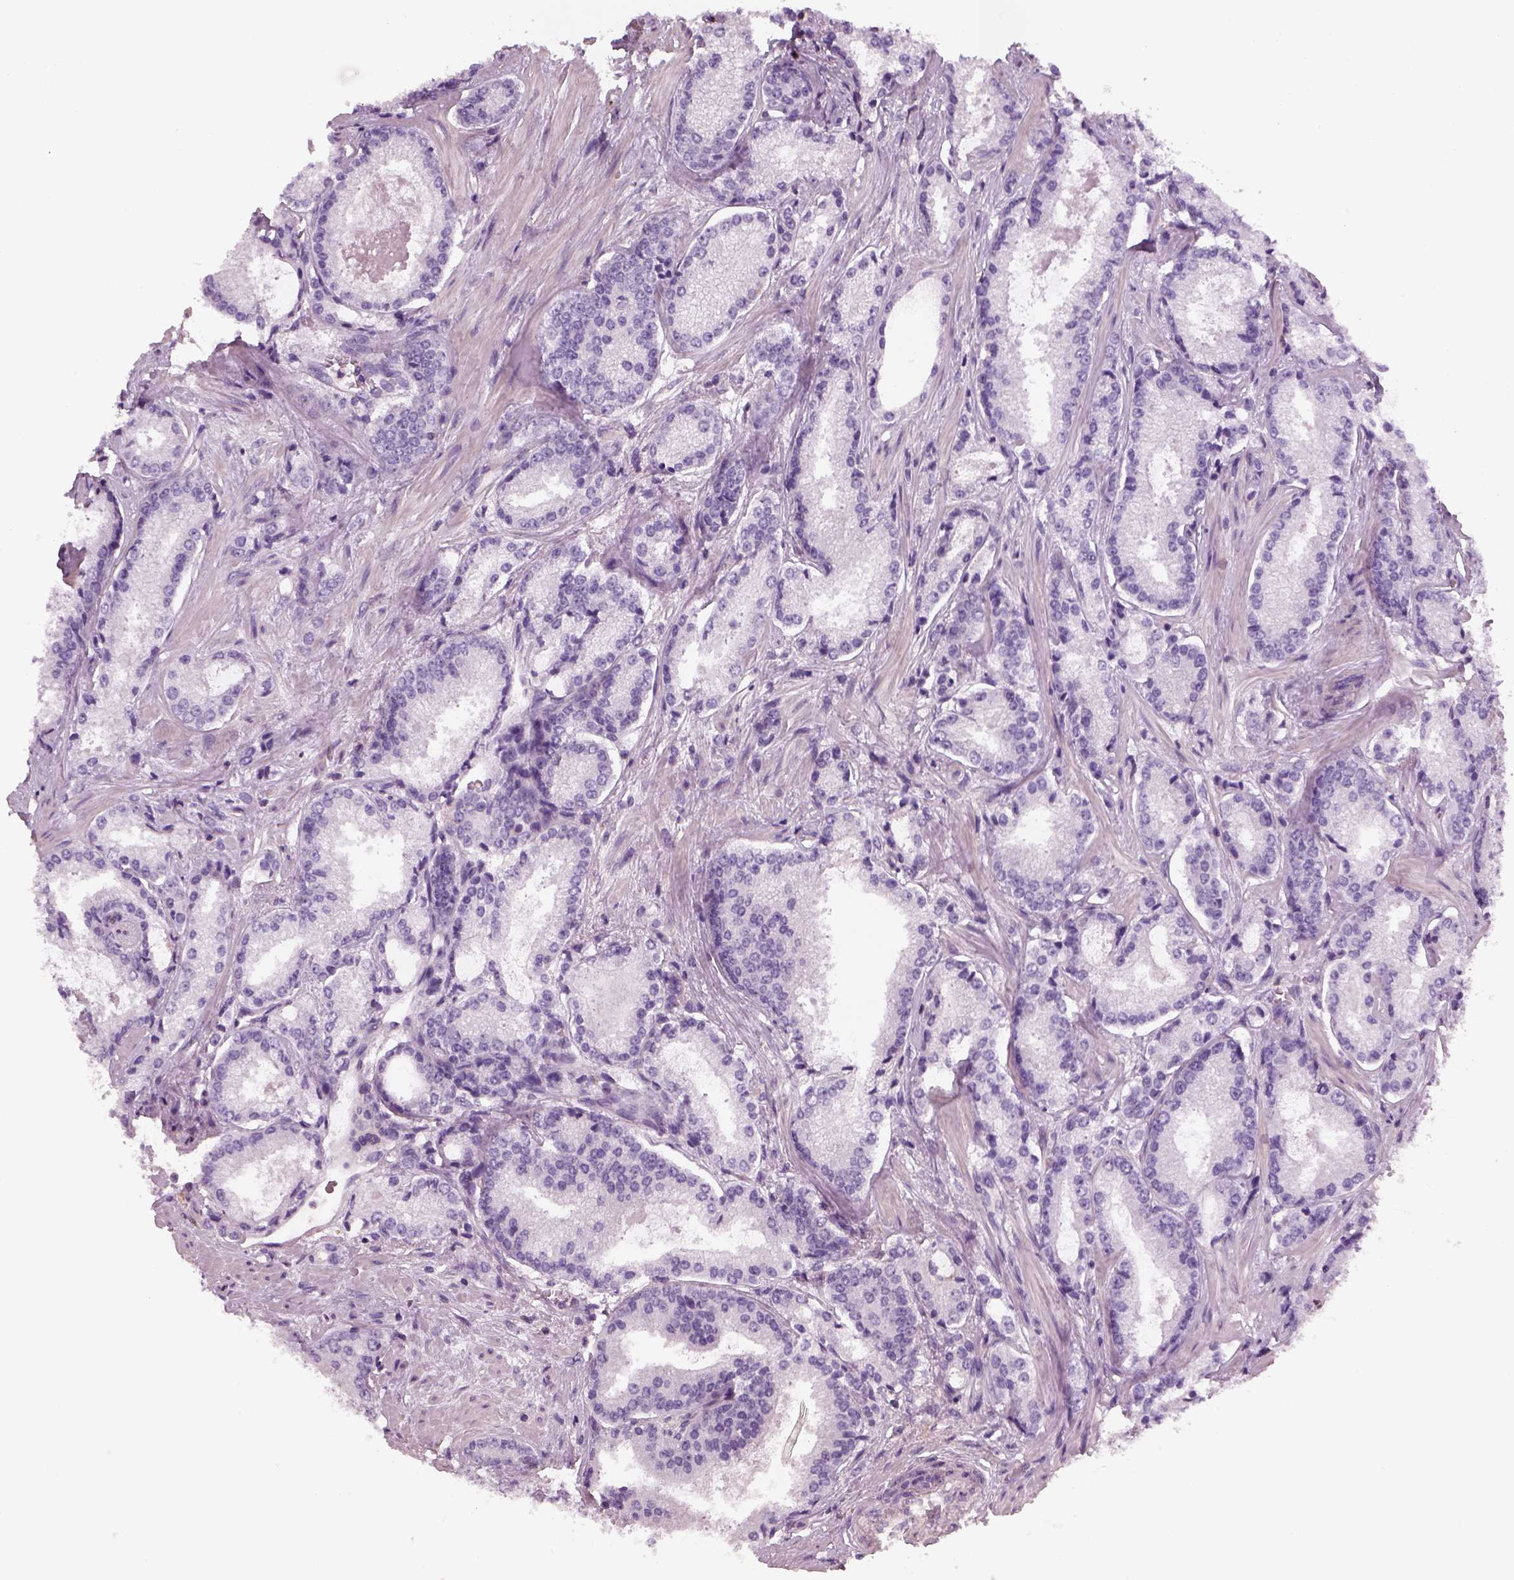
{"staining": {"intensity": "negative", "quantity": "none", "location": "none"}, "tissue": "prostate cancer", "cell_type": "Tumor cells", "image_type": "cancer", "snomed": [{"axis": "morphology", "description": "Adenocarcinoma, Low grade"}, {"axis": "topography", "description": "Prostate"}], "caption": "Immunohistochemistry (IHC) image of neoplastic tissue: human prostate cancer stained with DAB demonstrates no significant protein expression in tumor cells.", "gene": "OTUD6A", "patient": {"sex": "male", "age": 56}}